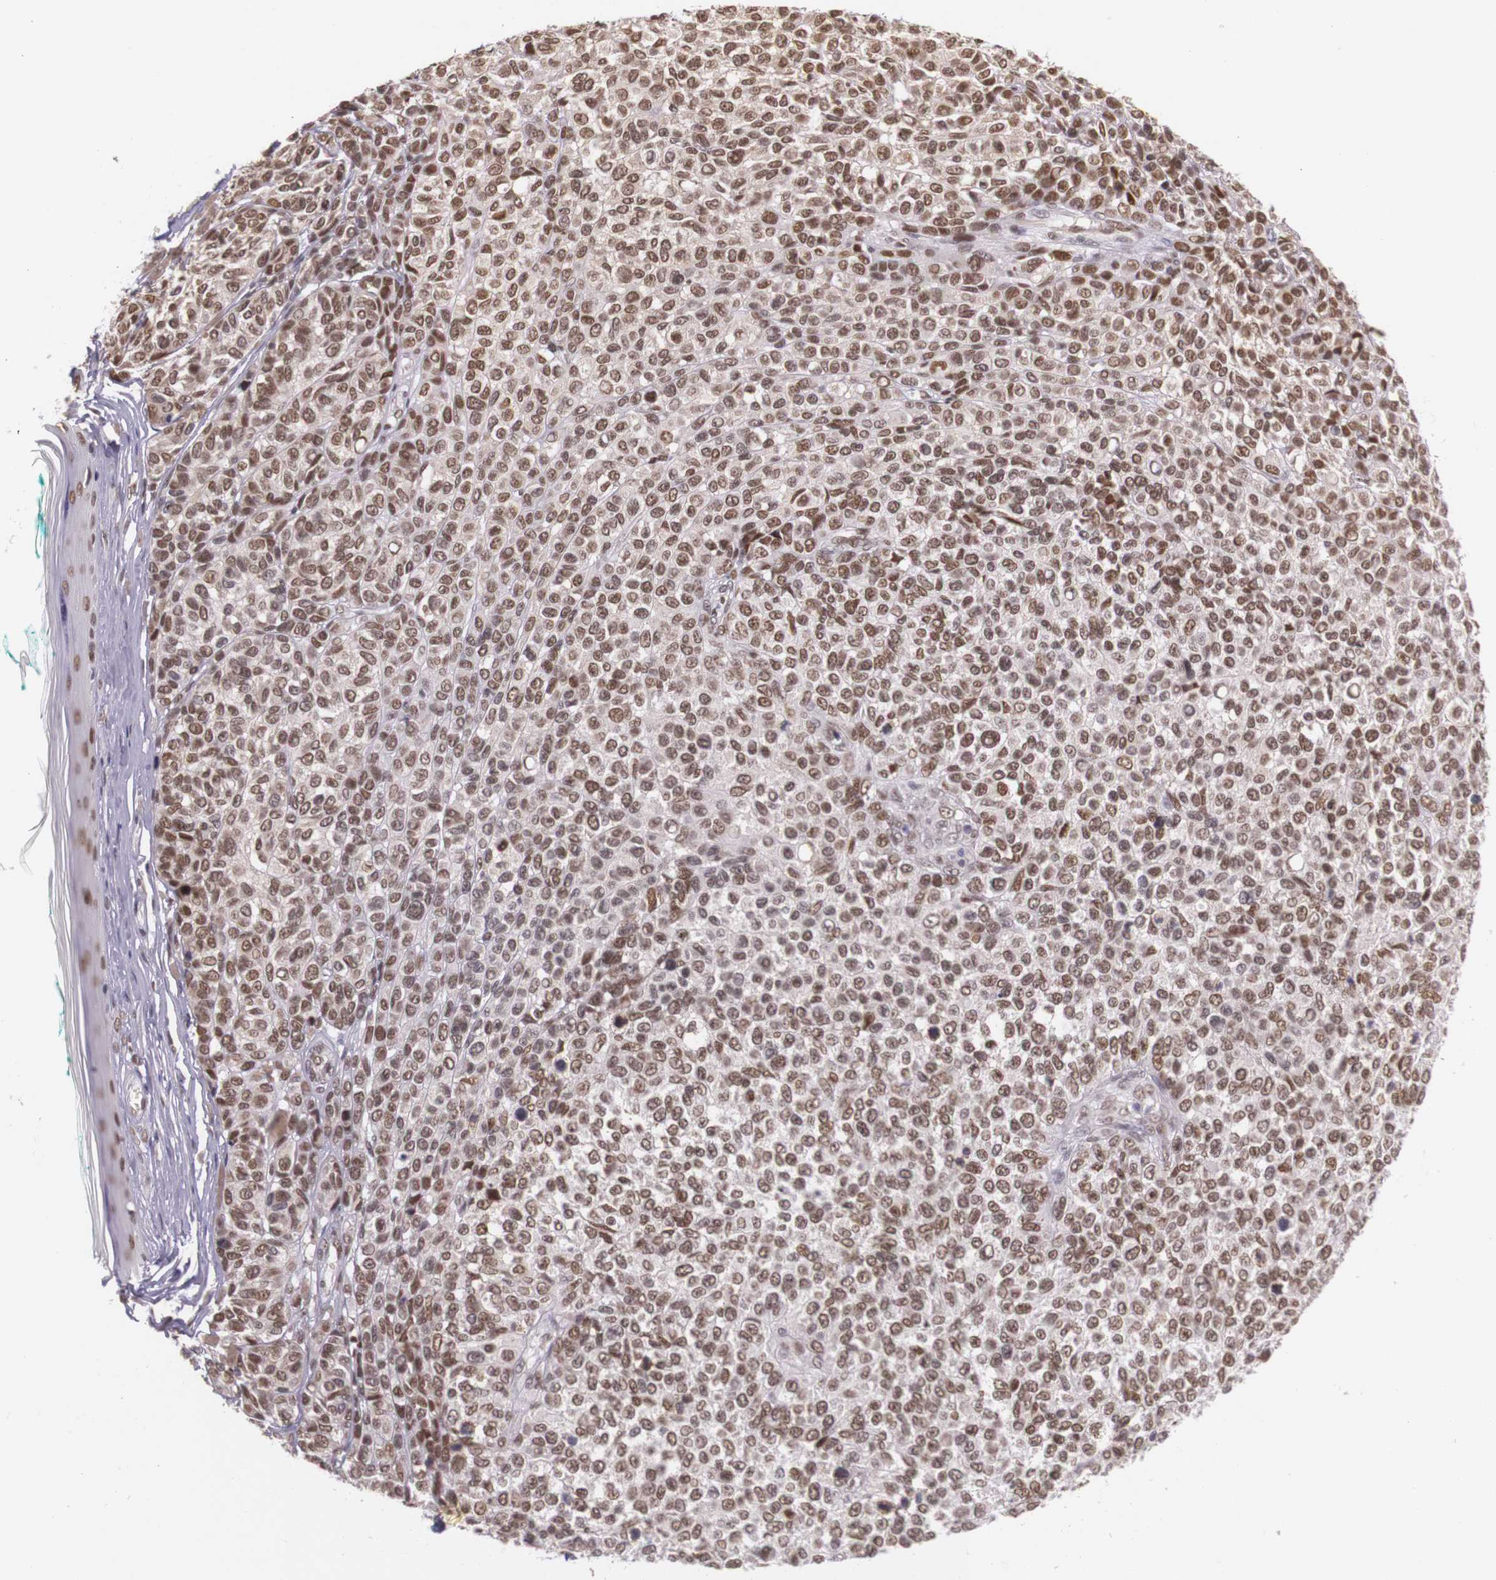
{"staining": {"intensity": "moderate", "quantity": ">75%", "location": "nuclear"}, "tissue": "melanoma", "cell_type": "Tumor cells", "image_type": "cancer", "snomed": [{"axis": "morphology", "description": "Malignant melanoma, NOS"}, {"axis": "topography", "description": "Skin"}], "caption": "Human melanoma stained with a brown dye shows moderate nuclear positive expression in about >75% of tumor cells.", "gene": "WDR13", "patient": {"sex": "female", "age": 85}}